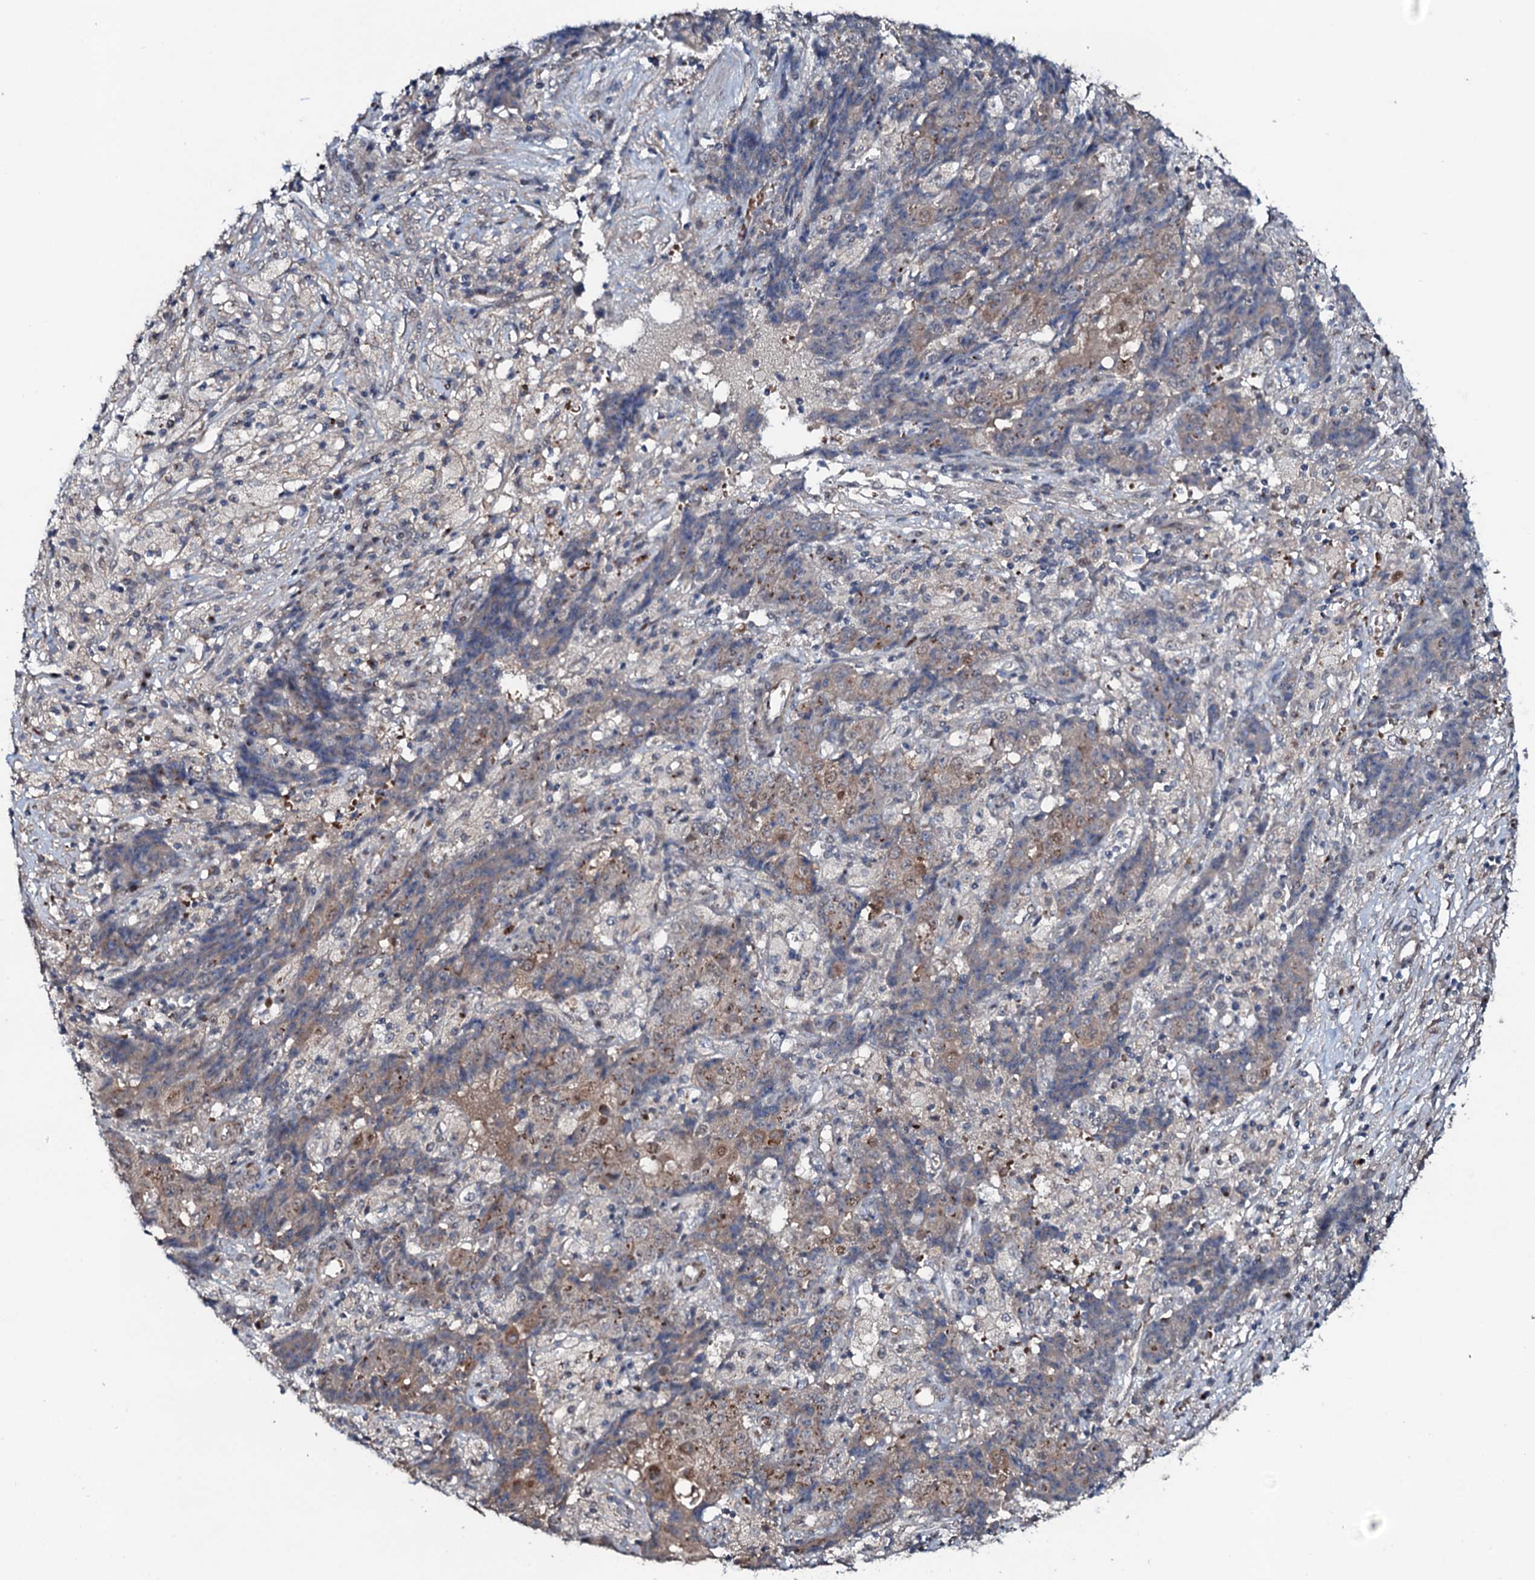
{"staining": {"intensity": "moderate", "quantity": "25%-75%", "location": "cytoplasmic/membranous,nuclear"}, "tissue": "ovarian cancer", "cell_type": "Tumor cells", "image_type": "cancer", "snomed": [{"axis": "morphology", "description": "Carcinoma, endometroid"}, {"axis": "topography", "description": "Ovary"}], "caption": "Ovarian endometroid carcinoma stained with immunohistochemistry demonstrates moderate cytoplasmic/membranous and nuclear positivity in approximately 25%-75% of tumor cells. The staining was performed using DAB to visualize the protein expression in brown, while the nuclei were stained in blue with hematoxylin (Magnification: 20x).", "gene": "COG6", "patient": {"sex": "female", "age": 42}}